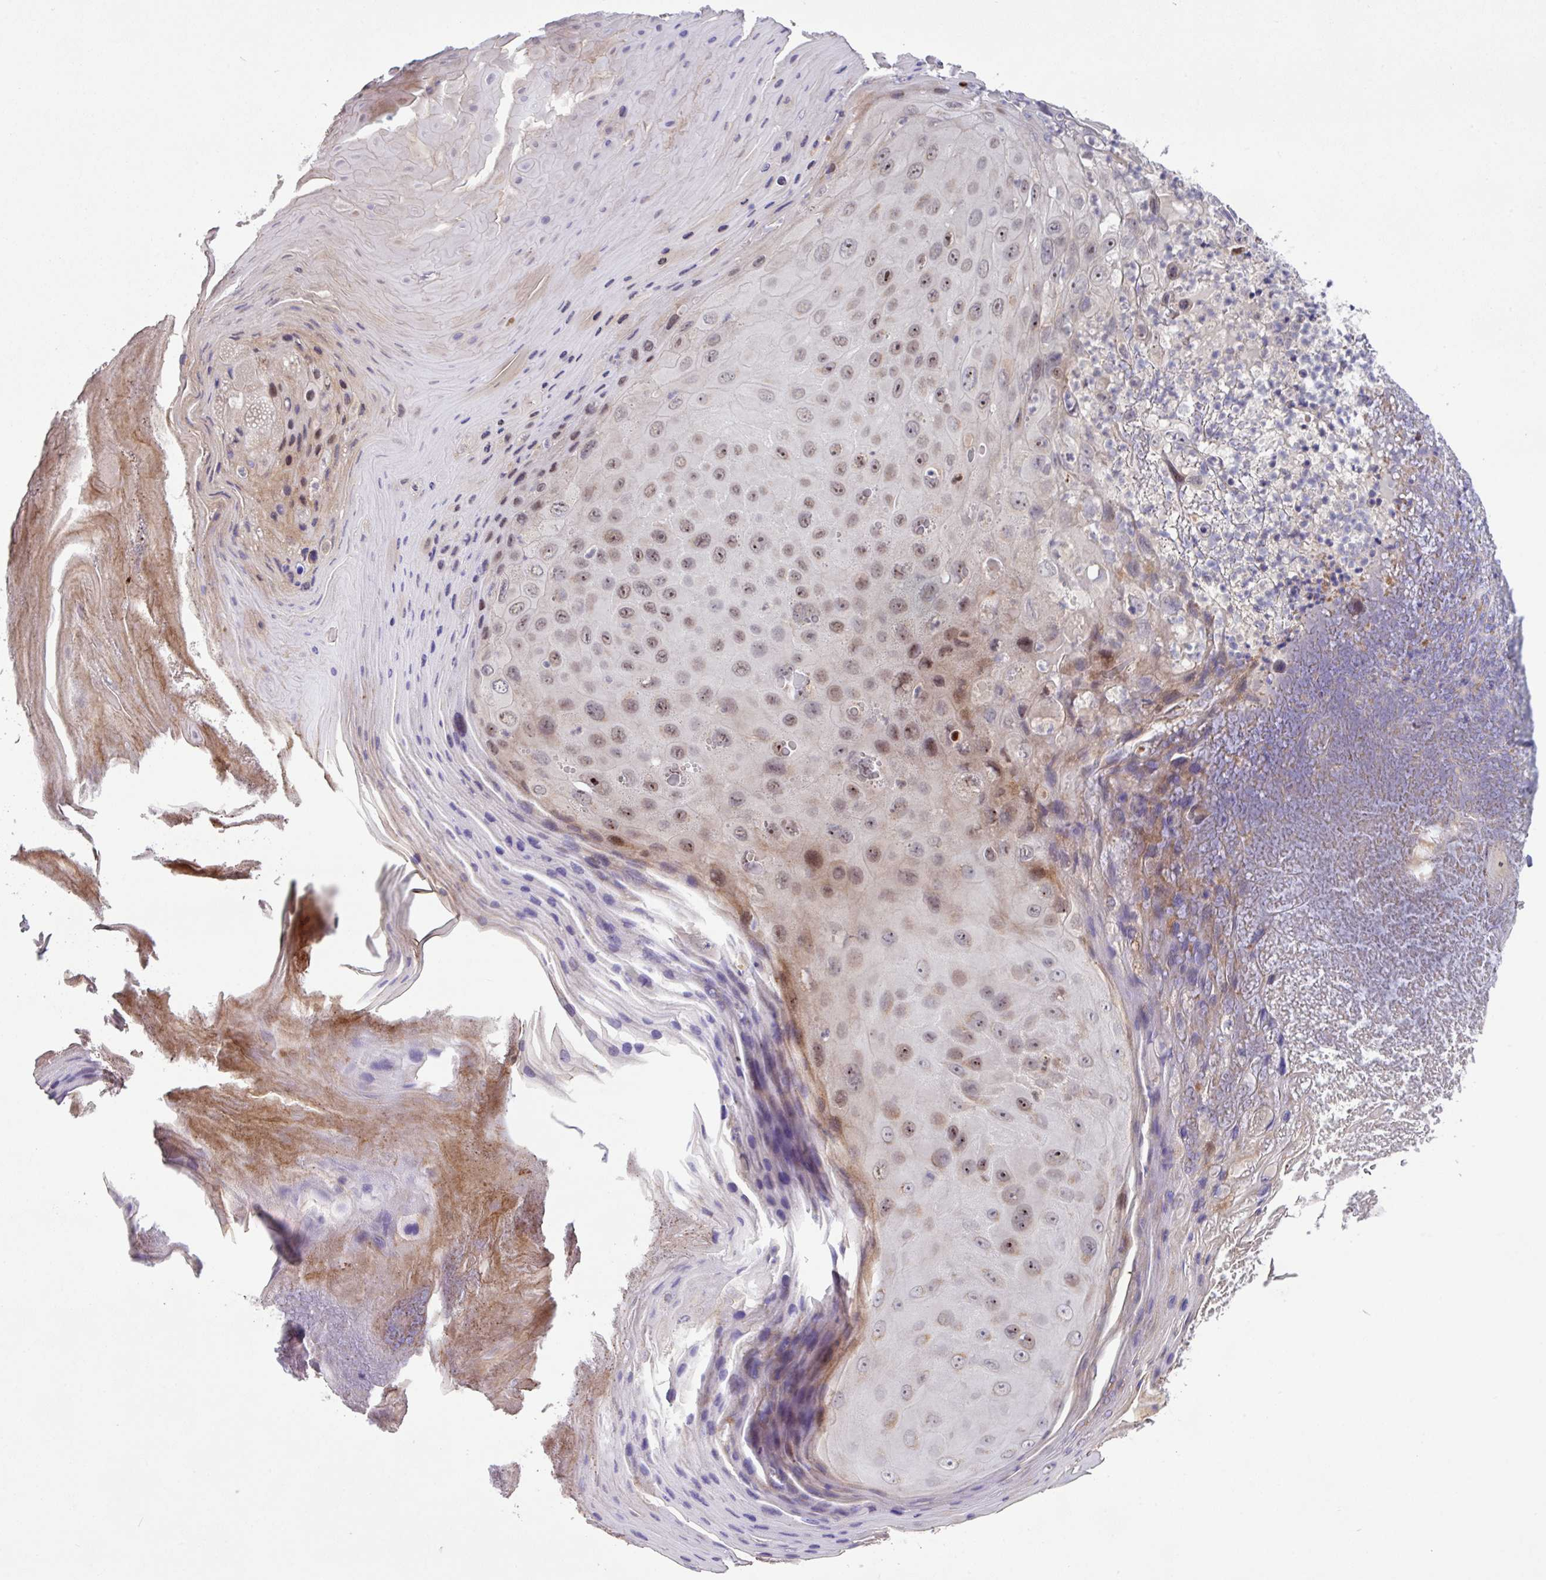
{"staining": {"intensity": "moderate", "quantity": ">75%", "location": "nuclear"}, "tissue": "skin cancer", "cell_type": "Tumor cells", "image_type": "cancer", "snomed": [{"axis": "morphology", "description": "Squamous cell carcinoma, NOS"}, {"axis": "topography", "description": "Skin"}], "caption": "An image of human squamous cell carcinoma (skin) stained for a protein displays moderate nuclear brown staining in tumor cells.", "gene": "BRD3", "patient": {"sex": "female", "age": 88}}